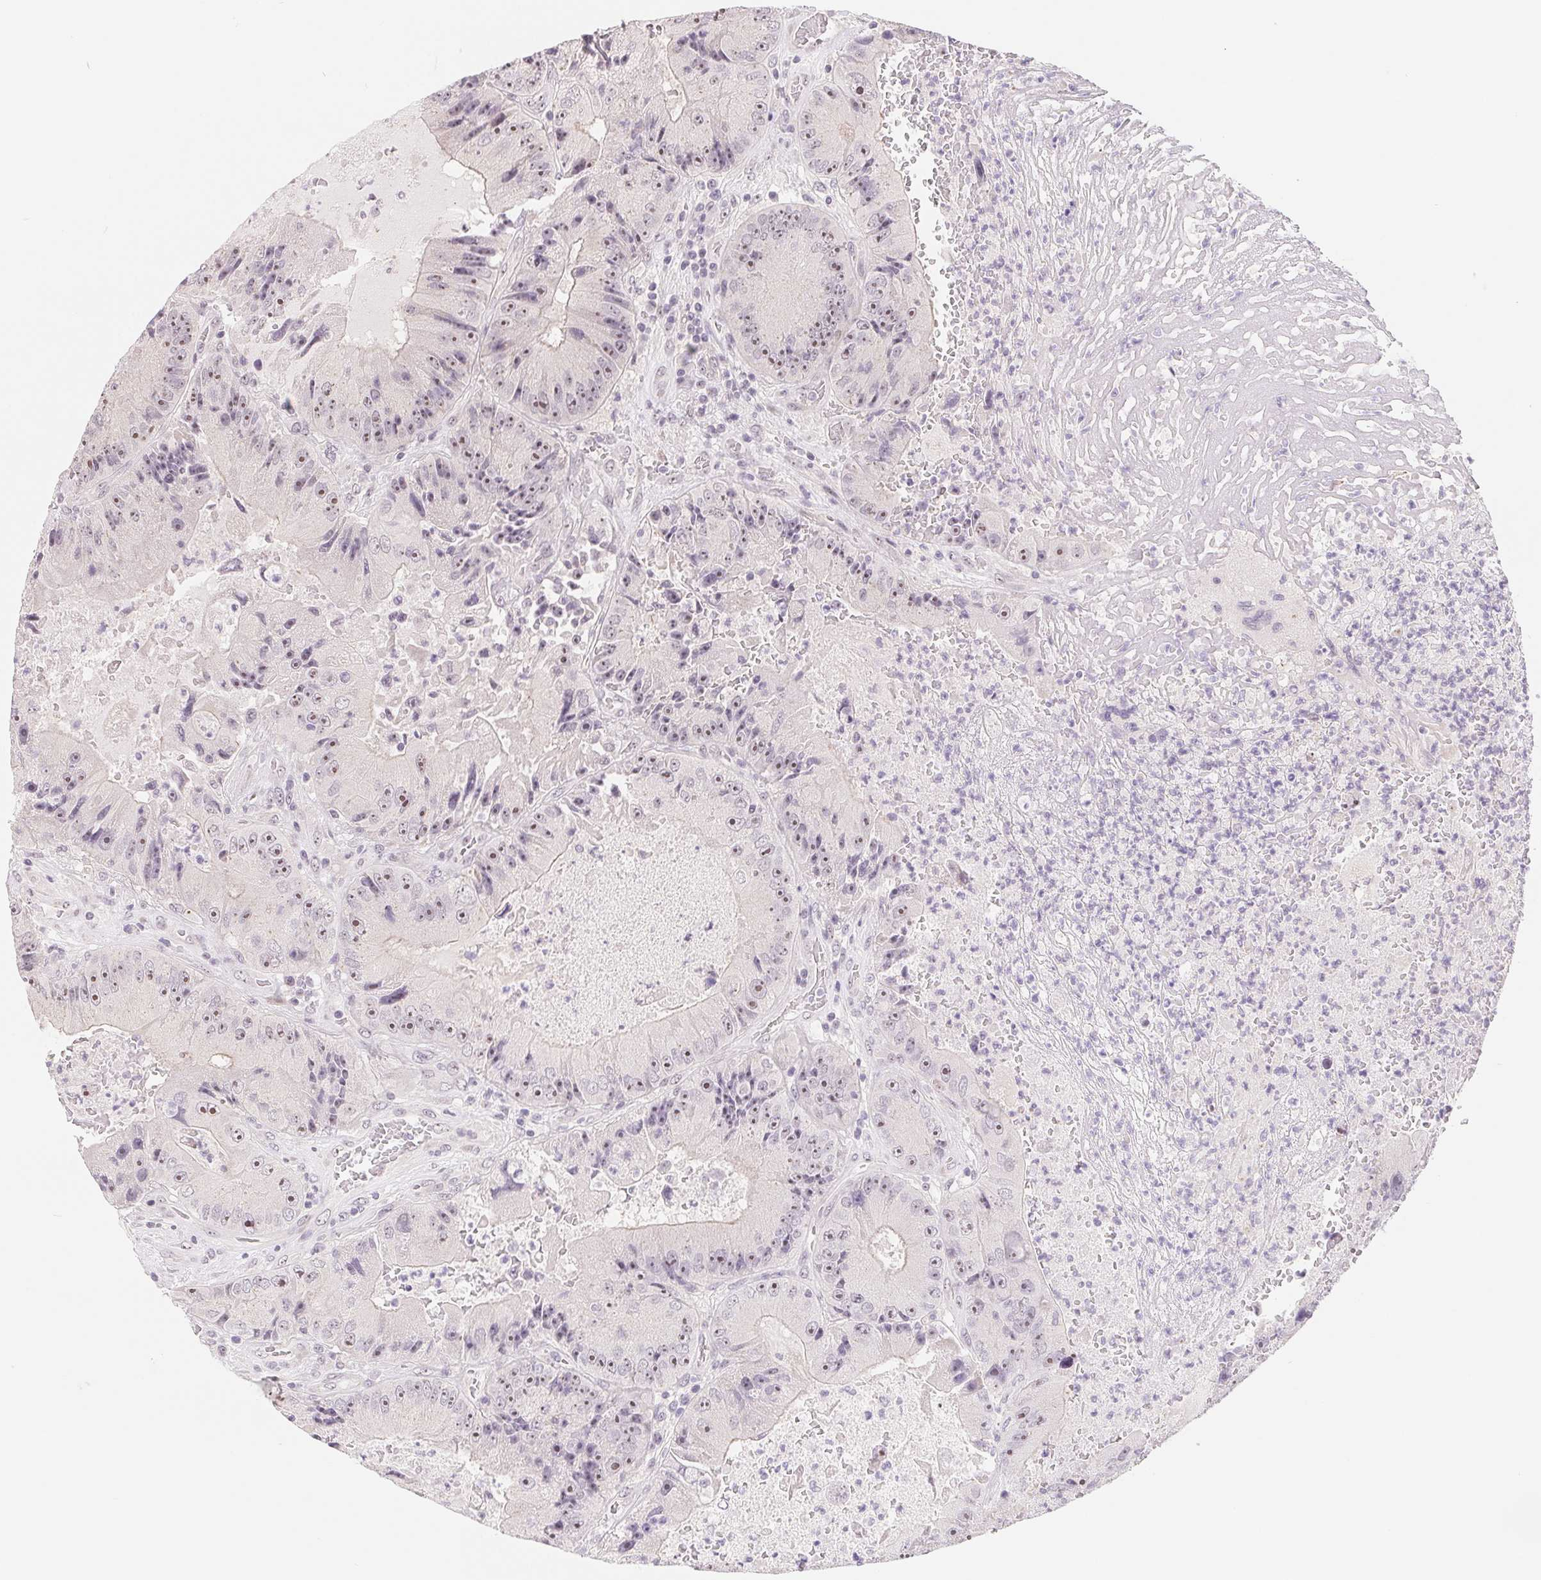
{"staining": {"intensity": "moderate", "quantity": "25%-75%", "location": "nuclear"}, "tissue": "colorectal cancer", "cell_type": "Tumor cells", "image_type": "cancer", "snomed": [{"axis": "morphology", "description": "Adenocarcinoma, NOS"}, {"axis": "topography", "description": "Colon"}], "caption": "Colorectal cancer (adenocarcinoma) was stained to show a protein in brown. There is medium levels of moderate nuclear staining in about 25%-75% of tumor cells.", "gene": "LCA5L", "patient": {"sex": "female", "age": 86}}